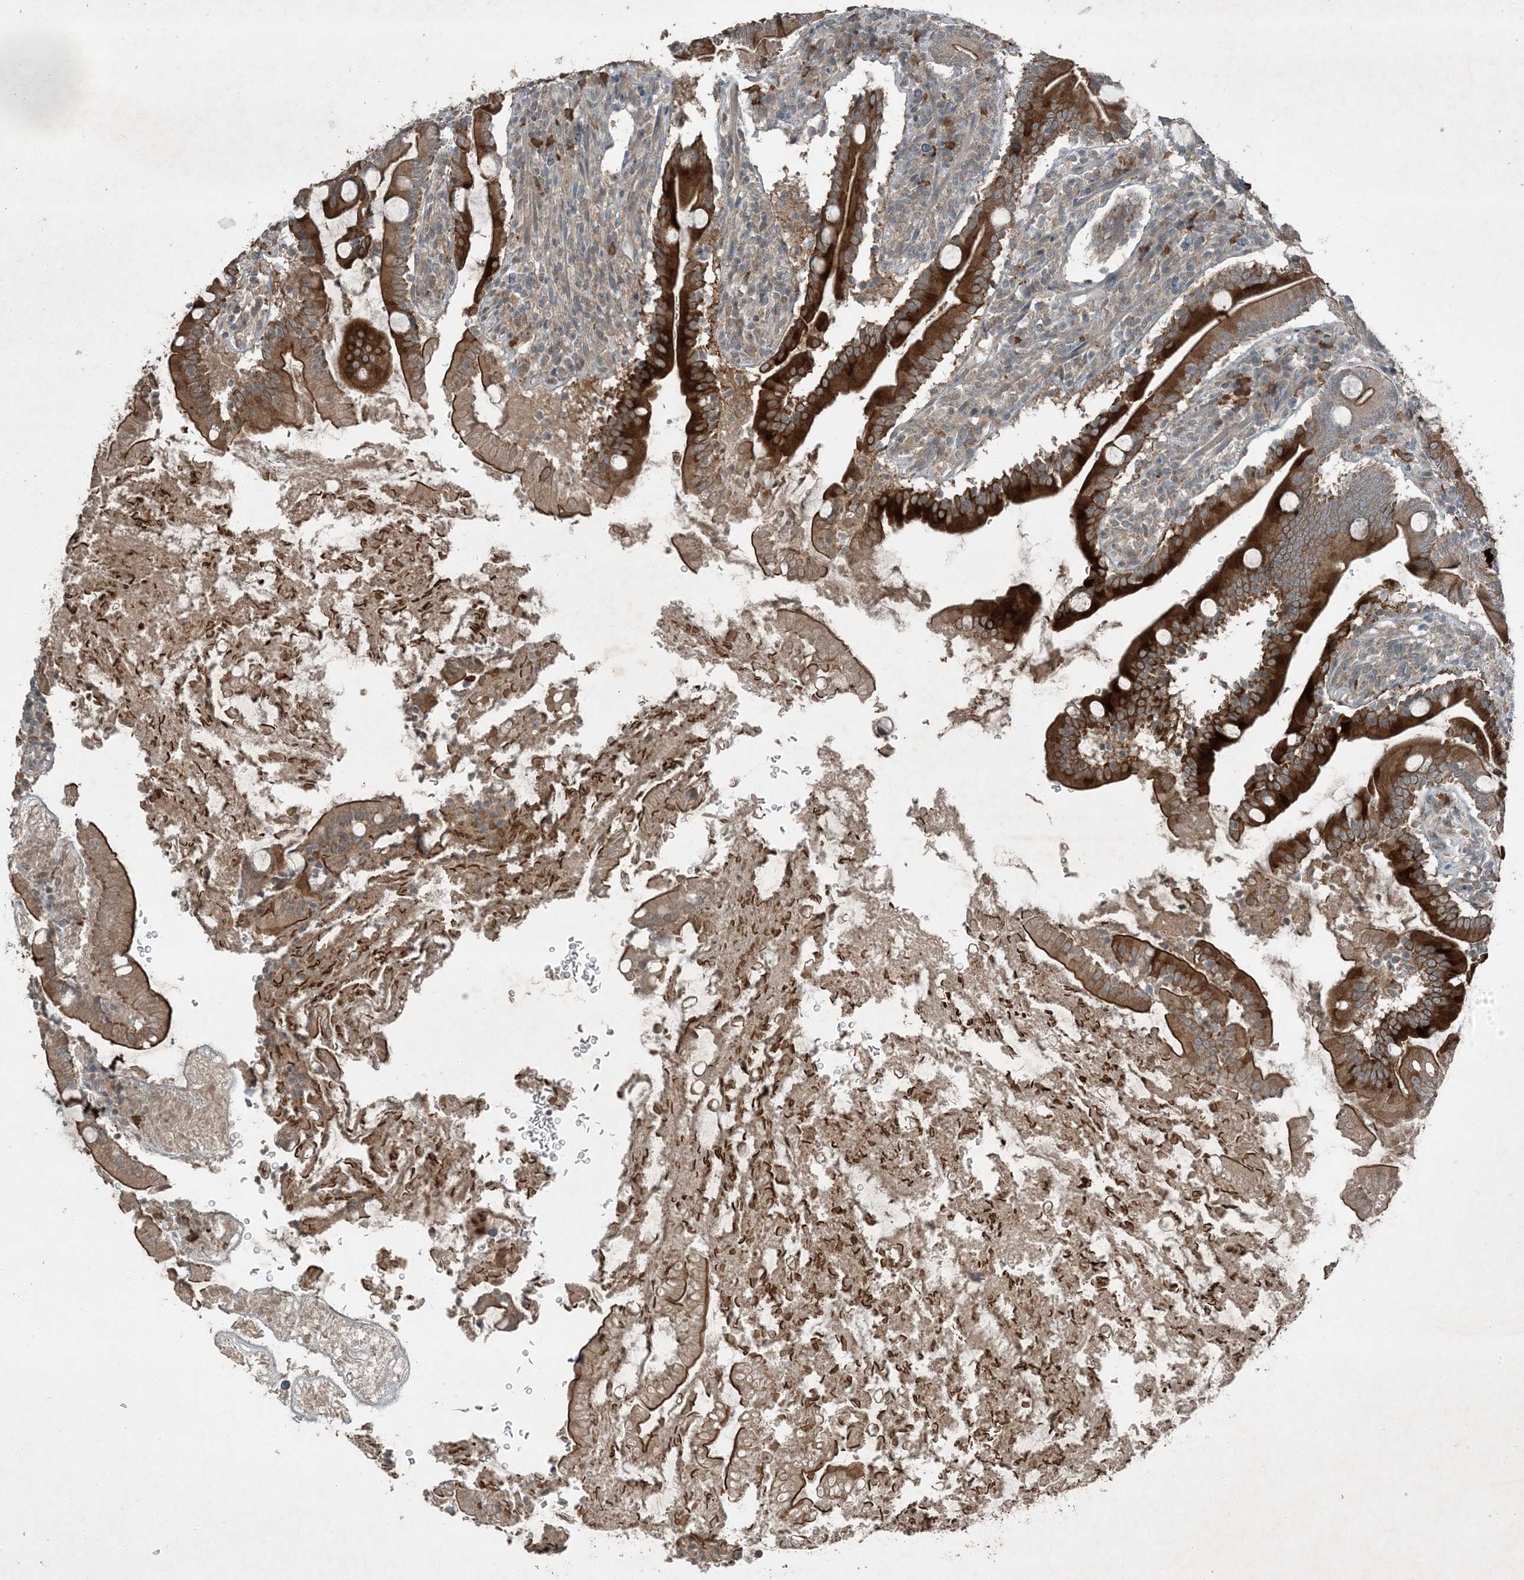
{"staining": {"intensity": "strong", "quantity": ">75%", "location": "cytoplasmic/membranous"}, "tissue": "duodenum", "cell_type": "Glandular cells", "image_type": "normal", "snomed": [{"axis": "morphology", "description": "Normal tissue, NOS"}, {"axis": "topography", "description": "Duodenum"}], "caption": "Brown immunohistochemical staining in unremarkable duodenum displays strong cytoplasmic/membranous staining in approximately >75% of glandular cells.", "gene": "MDN1", "patient": {"sex": "male", "age": 35}}